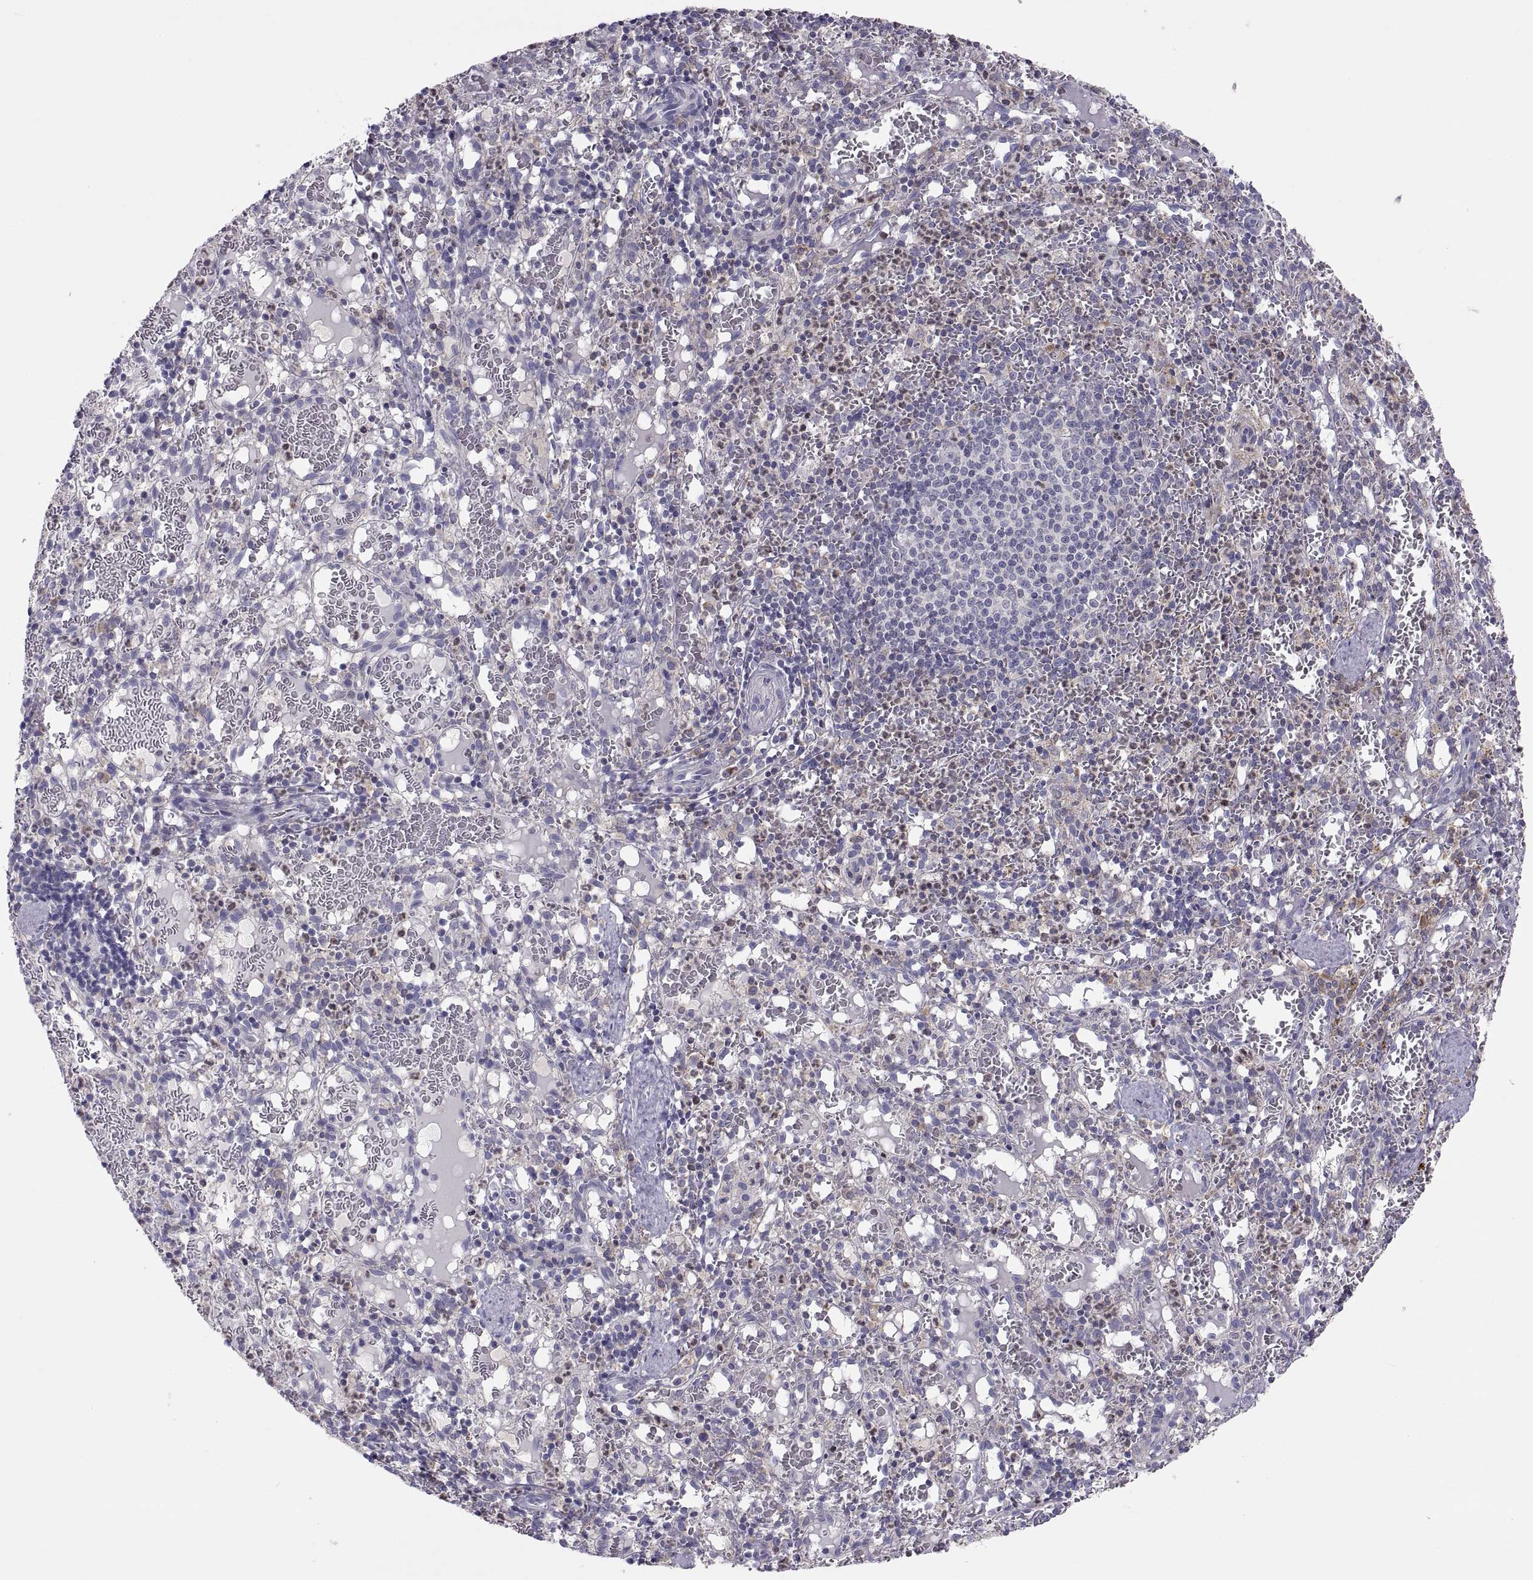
{"staining": {"intensity": "weak", "quantity": "25%-75%", "location": "cytoplasmic/membranous"}, "tissue": "spleen", "cell_type": "Cells in red pulp", "image_type": "normal", "snomed": [{"axis": "morphology", "description": "Normal tissue, NOS"}, {"axis": "topography", "description": "Spleen"}], "caption": "Cells in red pulp display low levels of weak cytoplasmic/membranous staining in about 25%-75% of cells in benign human spleen.", "gene": "ERO1A", "patient": {"sex": "male", "age": 11}}